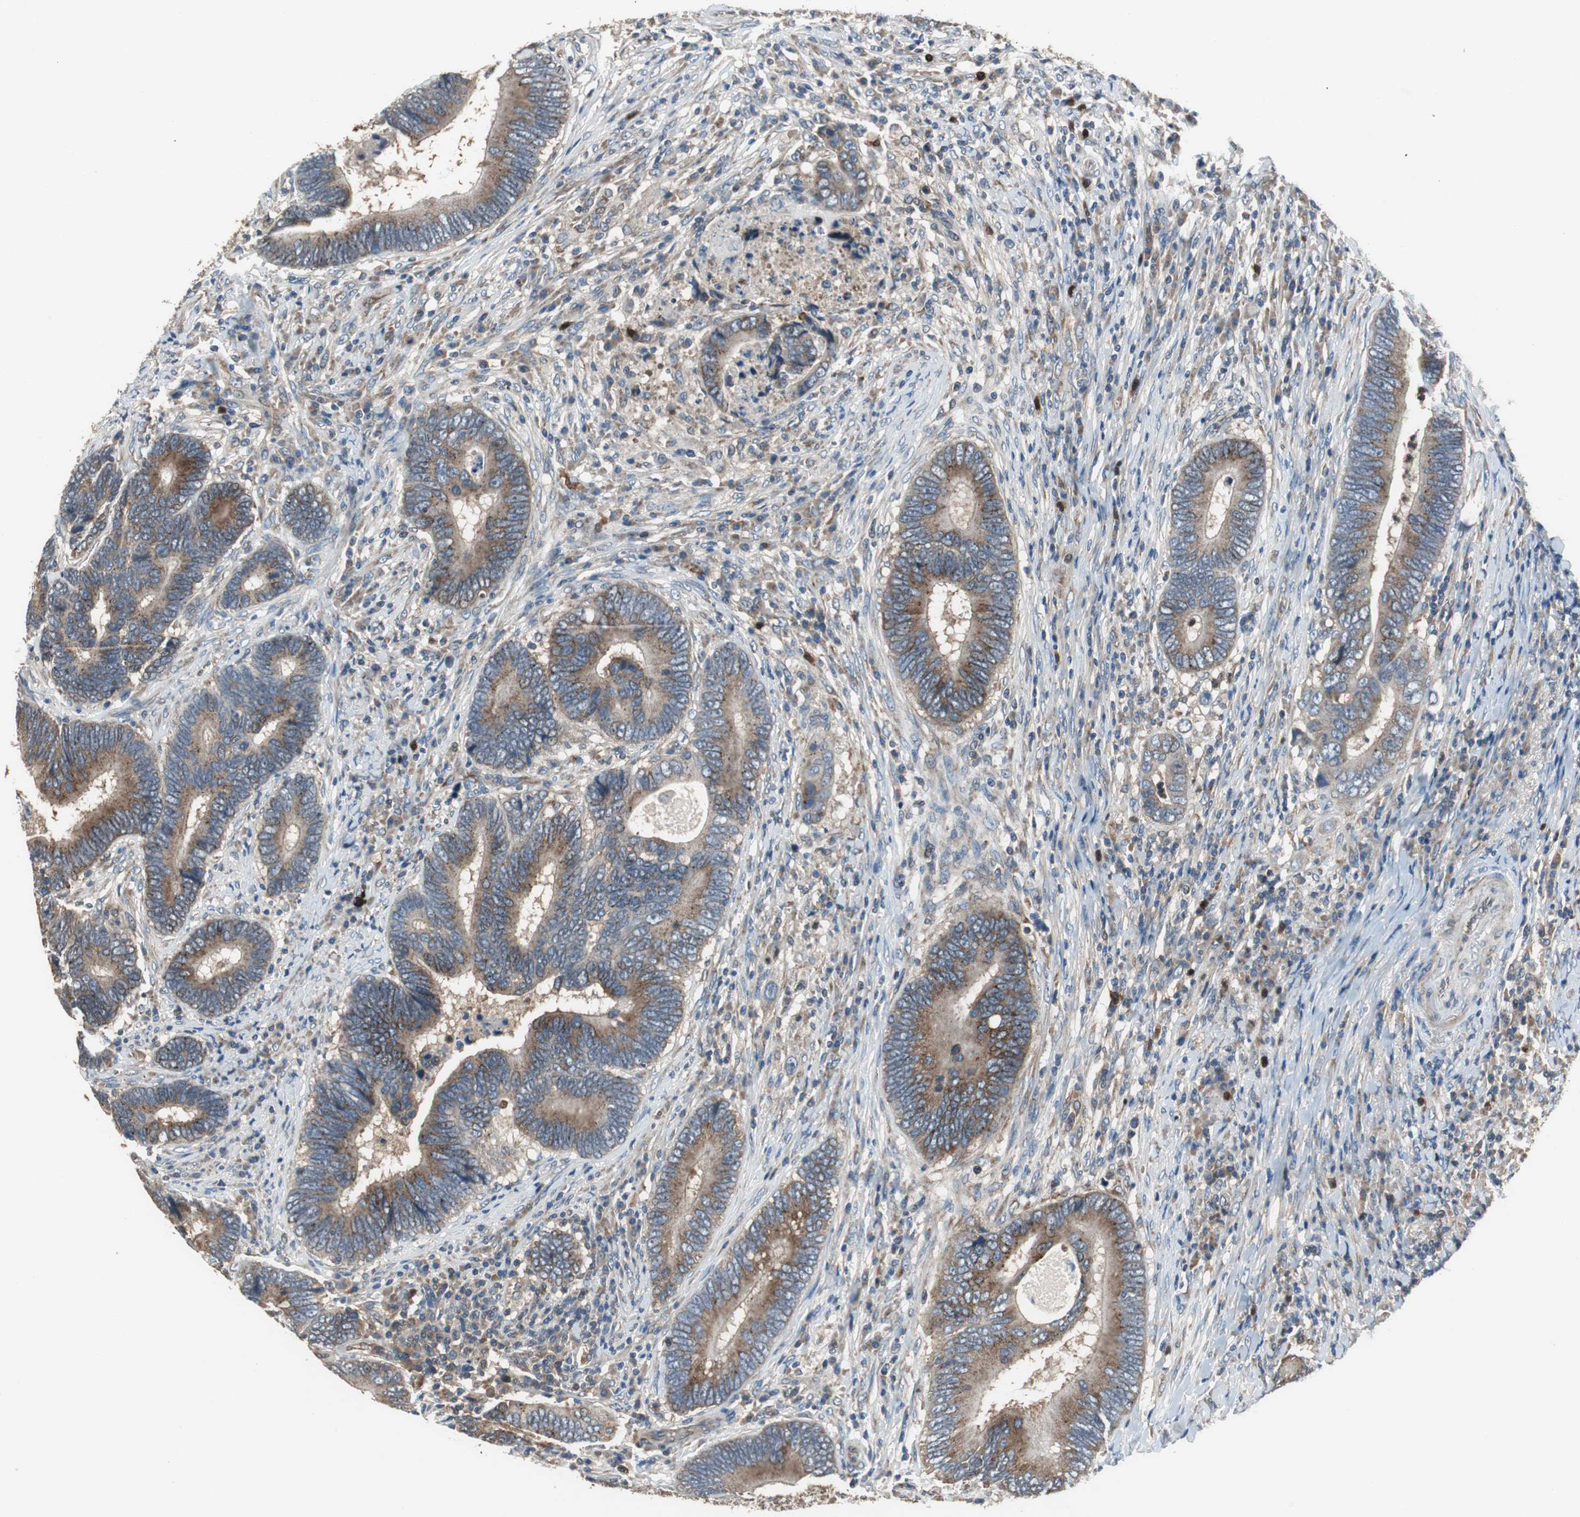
{"staining": {"intensity": "moderate", "quantity": ">75%", "location": "cytoplasmic/membranous"}, "tissue": "colorectal cancer", "cell_type": "Tumor cells", "image_type": "cancer", "snomed": [{"axis": "morphology", "description": "Adenocarcinoma, NOS"}, {"axis": "topography", "description": "Colon"}], "caption": "Immunohistochemistry image of human colorectal adenocarcinoma stained for a protein (brown), which shows medium levels of moderate cytoplasmic/membranous expression in approximately >75% of tumor cells.", "gene": "PI4KB", "patient": {"sex": "female", "age": 78}}